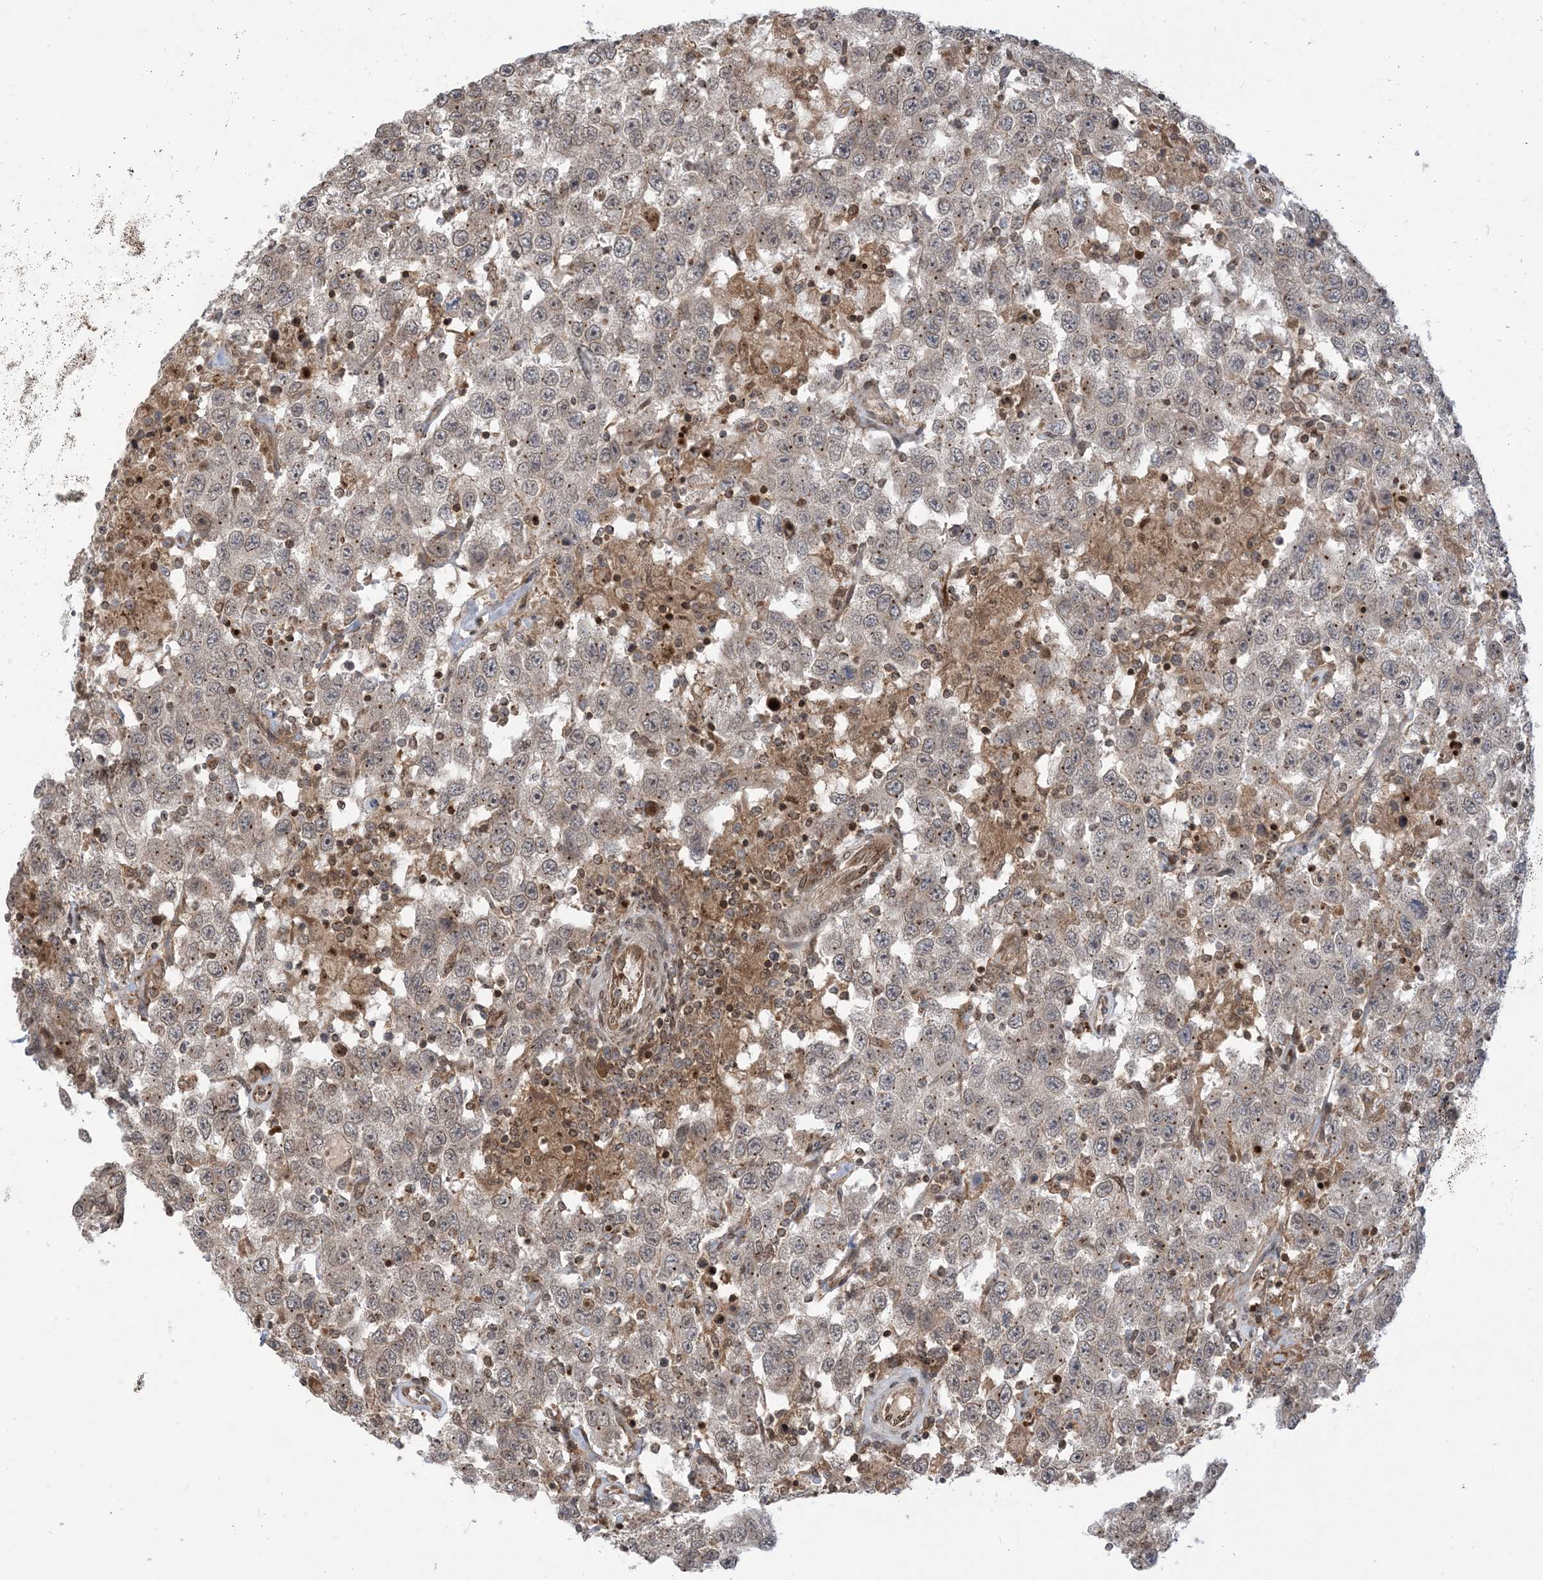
{"staining": {"intensity": "weak", "quantity": "25%-75%", "location": "nuclear"}, "tissue": "testis cancer", "cell_type": "Tumor cells", "image_type": "cancer", "snomed": [{"axis": "morphology", "description": "Seminoma, NOS"}, {"axis": "topography", "description": "Testis"}], "caption": "This is an image of immunohistochemistry (IHC) staining of seminoma (testis), which shows weak staining in the nuclear of tumor cells.", "gene": "CASP4", "patient": {"sex": "male", "age": 41}}